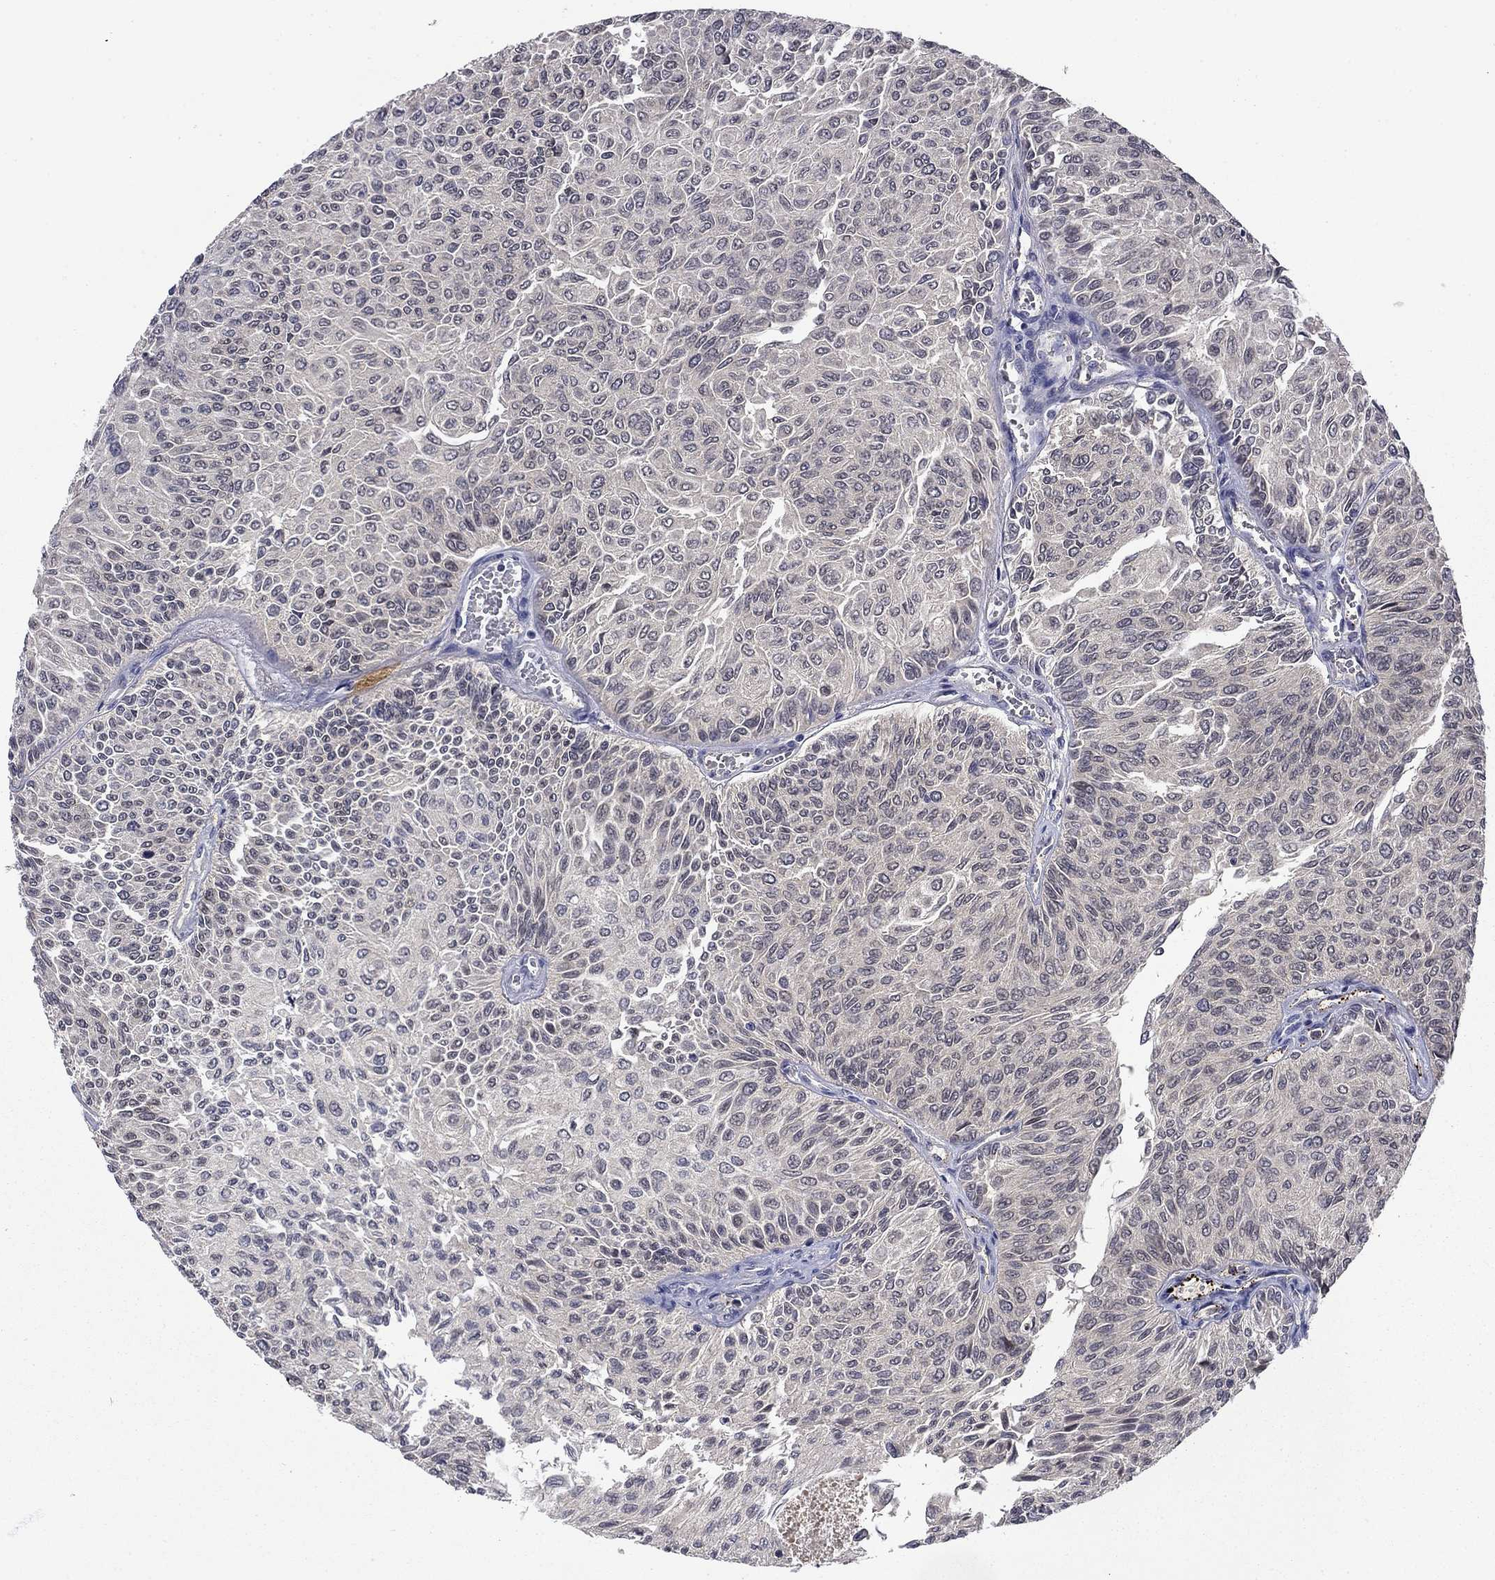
{"staining": {"intensity": "negative", "quantity": "none", "location": "none"}, "tissue": "urothelial cancer", "cell_type": "Tumor cells", "image_type": "cancer", "snomed": [{"axis": "morphology", "description": "Urothelial carcinoma, Low grade"}, {"axis": "topography", "description": "Ureter, NOS"}, {"axis": "topography", "description": "Urinary bladder"}], "caption": "Immunohistochemistry of low-grade urothelial carcinoma shows no positivity in tumor cells.", "gene": "DDTL", "patient": {"sex": "male", "age": 78}}